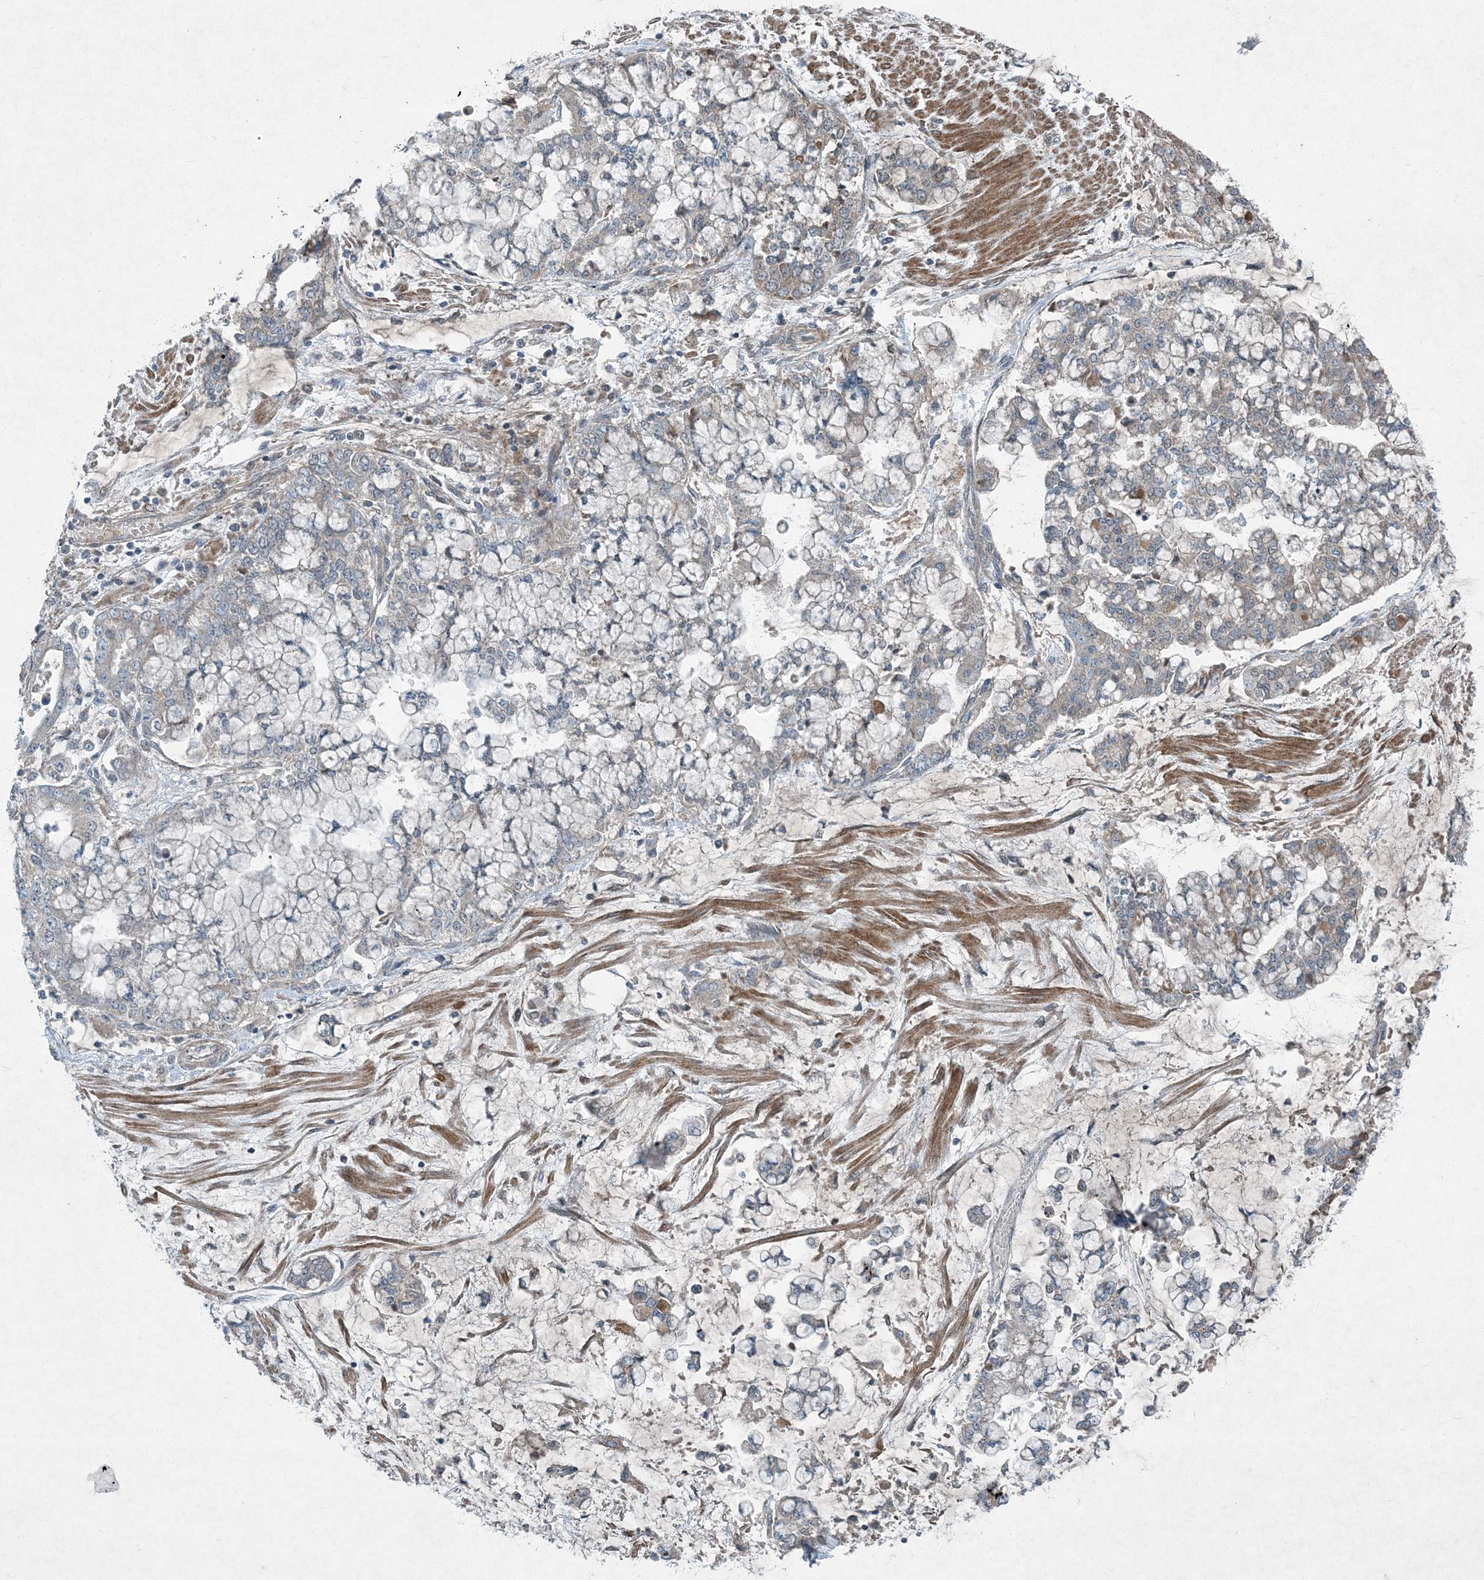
{"staining": {"intensity": "weak", "quantity": "<25%", "location": "cytoplasmic/membranous"}, "tissue": "stomach cancer", "cell_type": "Tumor cells", "image_type": "cancer", "snomed": [{"axis": "morphology", "description": "Normal tissue, NOS"}, {"axis": "morphology", "description": "Adenocarcinoma, NOS"}, {"axis": "topography", "description": "Stomach, upper"}, {"axis": "topography", "description": "Stomach"}], "caption": "Immunohistochemistry (IHC) micrograph of neoplastic tissue: stomach cancer (adenocarcinoma) stained with DAB (3,3'-diaminobenzidine) demonstrates no significant protein positivity in tumor cells. (DAB (3,3'-diaminobenzidine) immunohistochemistry (IHC) with hematoxylin counter stain).", "gene": "APOM", "patient": {"sex": "male", "age": 76}}